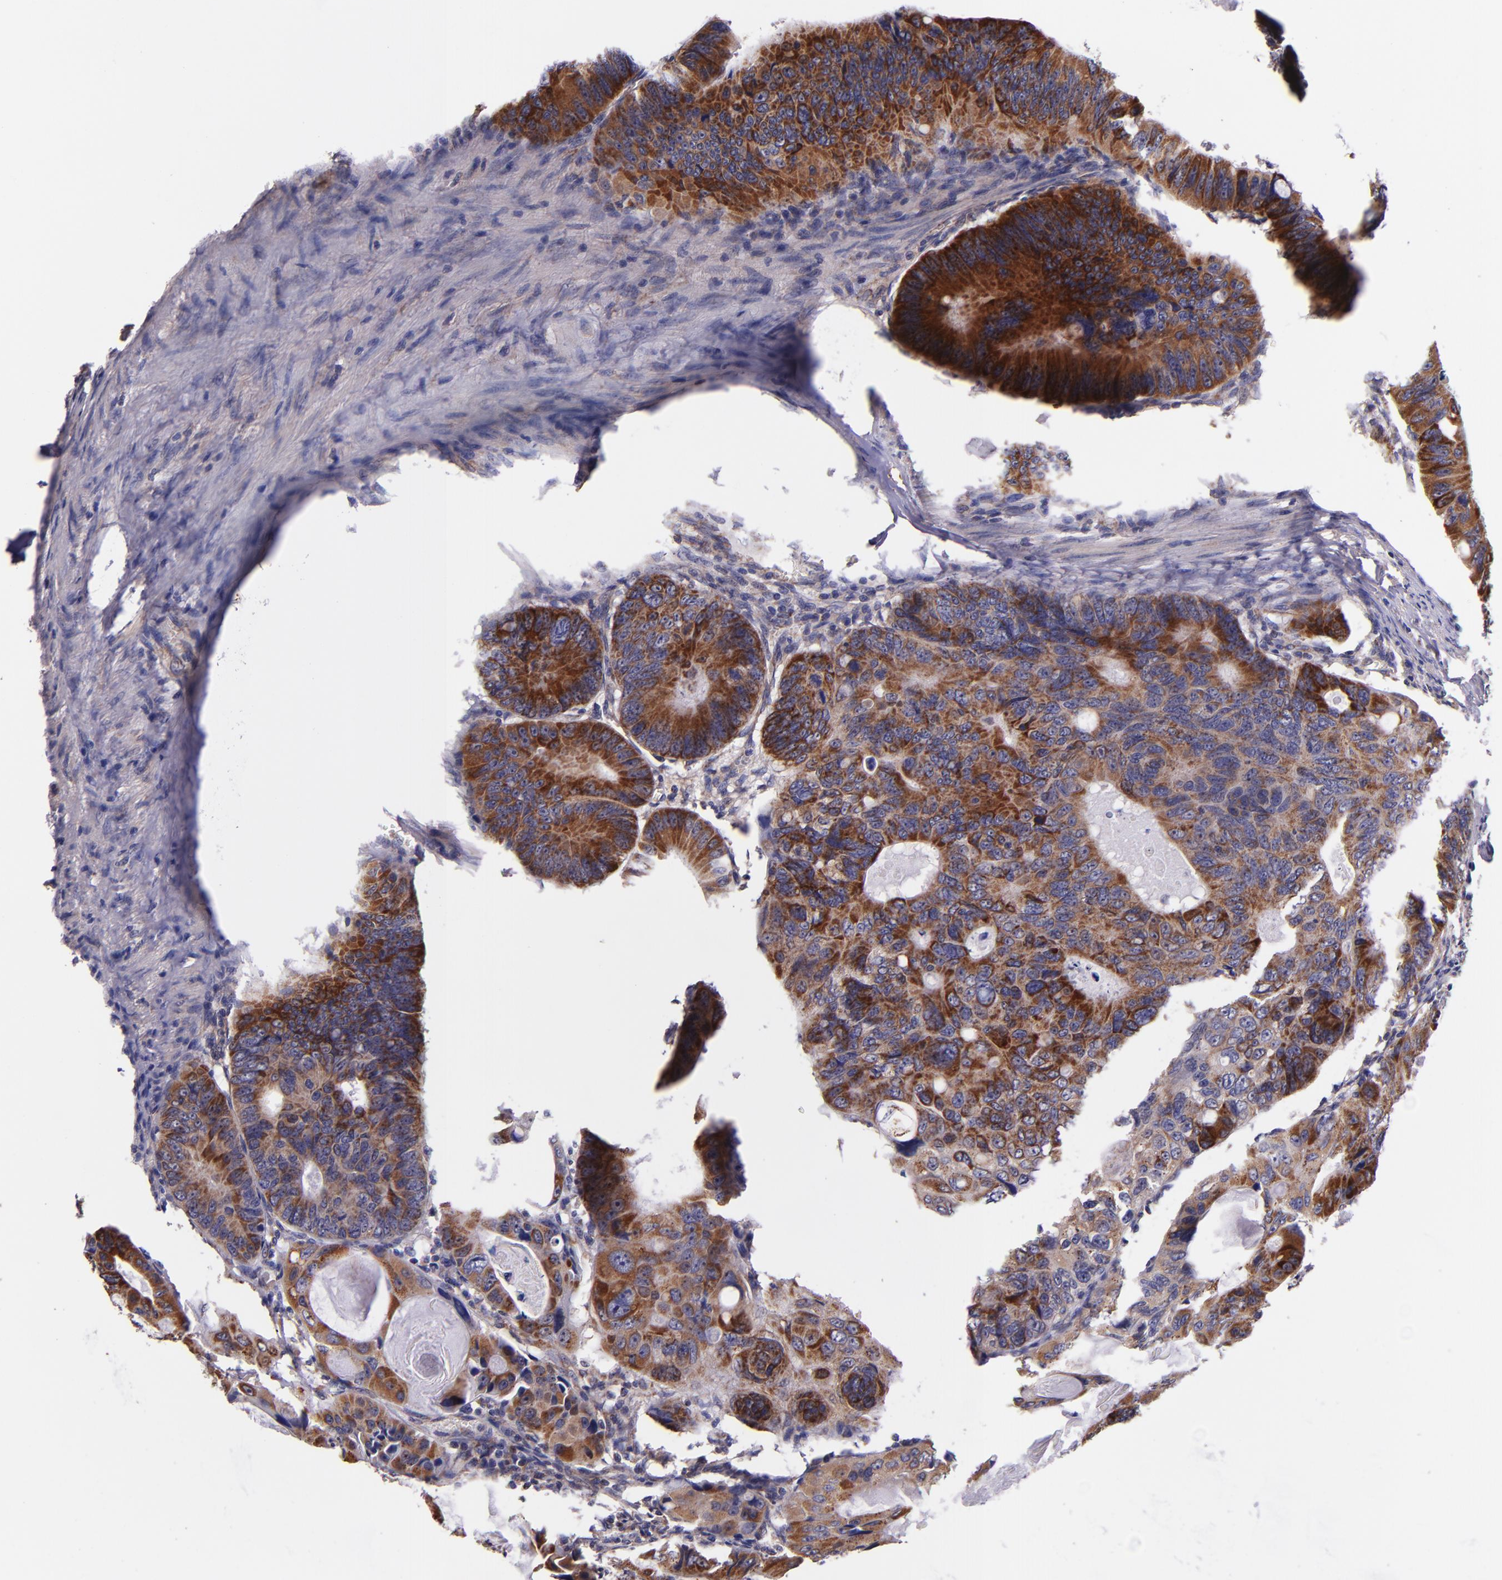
{"staining": {"intensity": "moderate", "quantity": ">75%", "location": "cytoplasmic/membranous"}, "tissue": "colorectal cancer", "cell_type": "Tumor cells", "image_type": "cancer", "snomed": [{"axis": "morphology", "description": "Adenocarcinoma, NOS"}, {"axis": "topography", "description": "Colon"}], "caption": "Moderate cytoplasmic/membranous staining for a protein is appreciated in about >75% of tumor cells of colorectal cancer using immunohistochemistry.", "gene": "SHC1", "patient": {"sex": "female", "age": 55}}